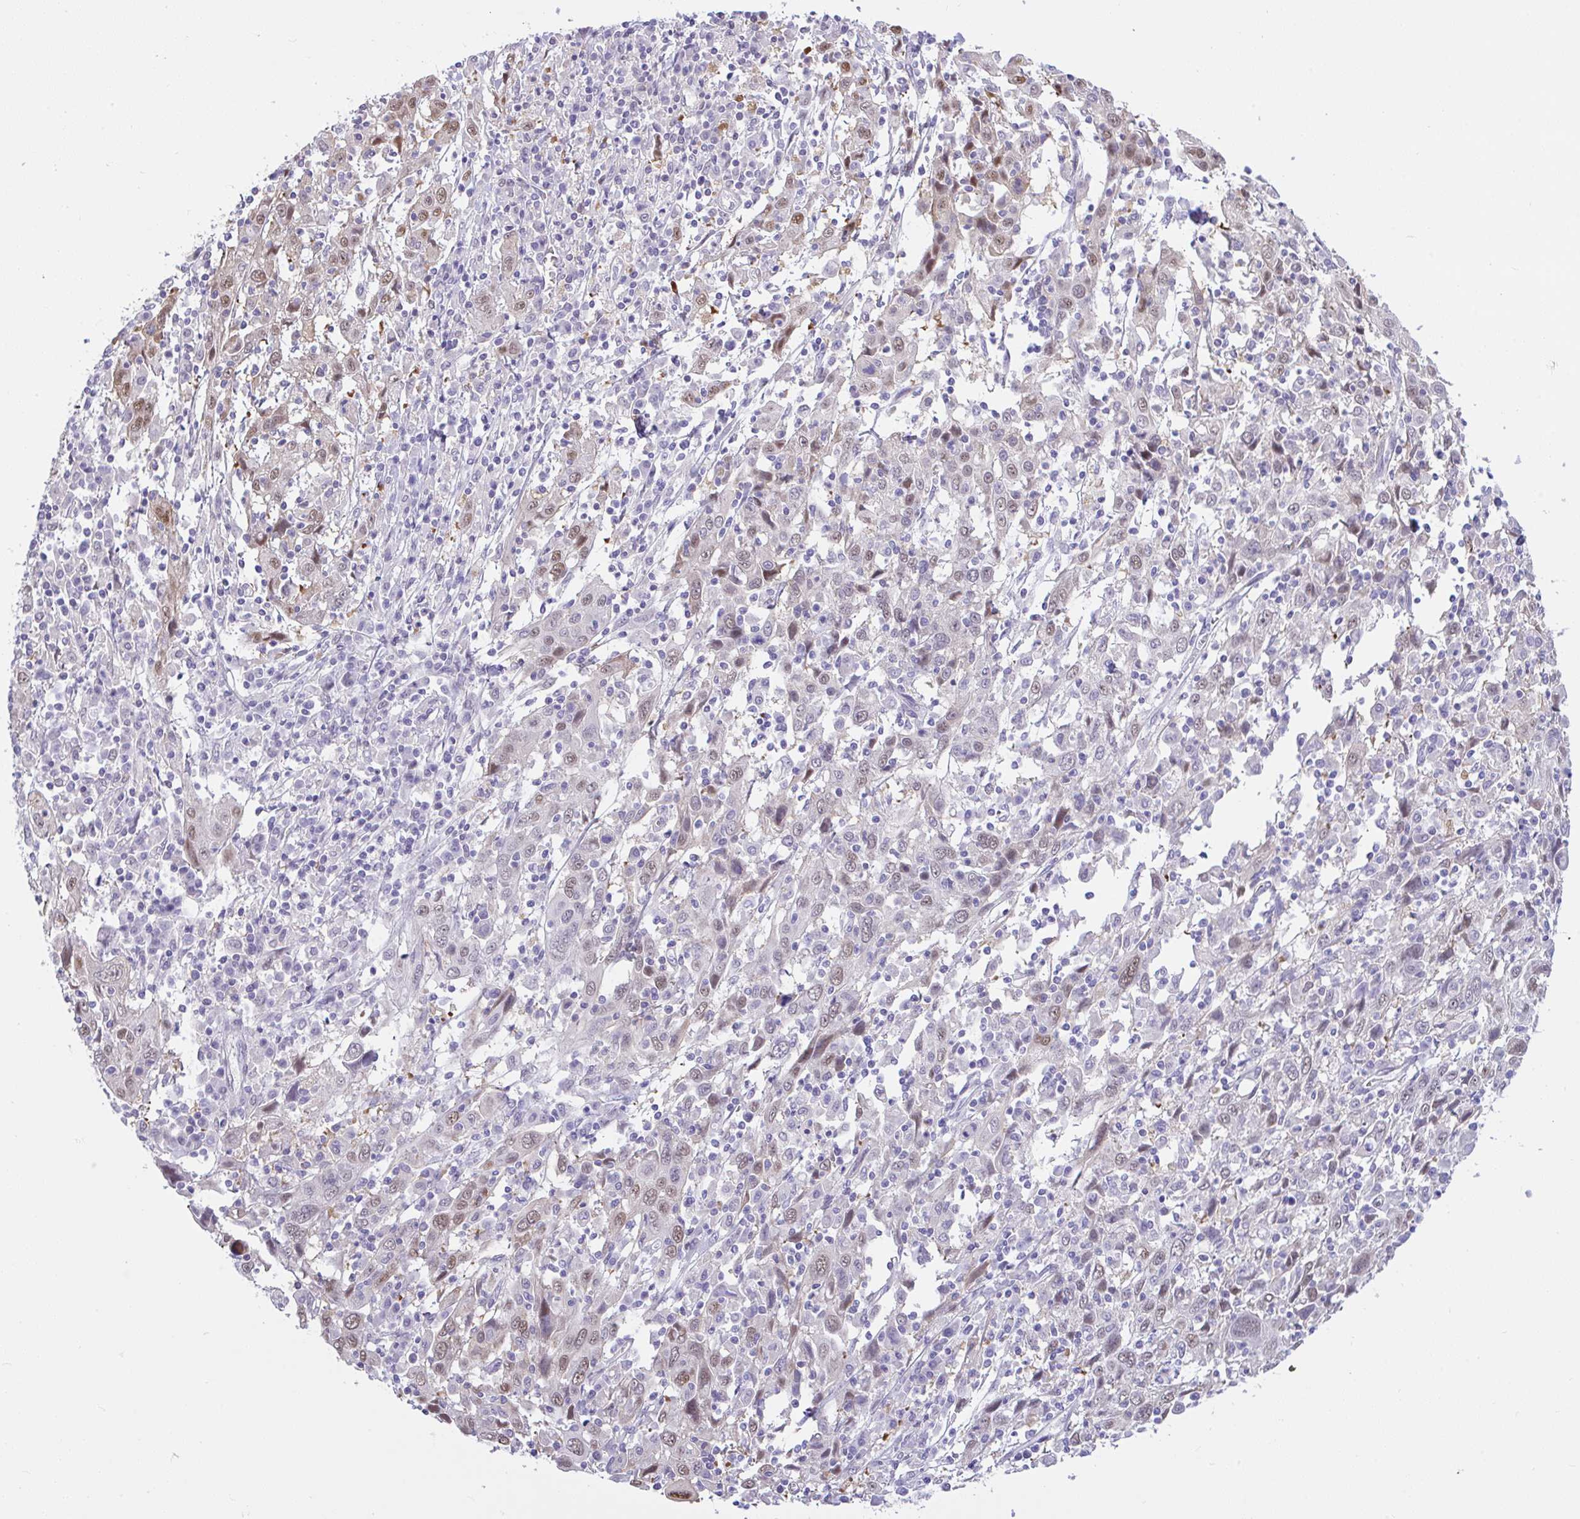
{"staining": {"intensity": "weak", "quantity": "25%-75%", "location": "nuclear"}, "tissue": "cervical cancer", "cell_type": "Tumor cells", "image_type": "cancer", "snomed": [{"axis": "morphology", "description": "Squamous cell carcinoma, NOS"}, {"axis": "topography", "description": "Cervix"}], "caption": "Squamous cell carcinoma (cervical) stained with a brown dye exhibits weak nuclear positive expression in approximately 25%-75% of tumor cells.", "gene": "ZNF485", "patient": {"sex": "female", "age": 46}}